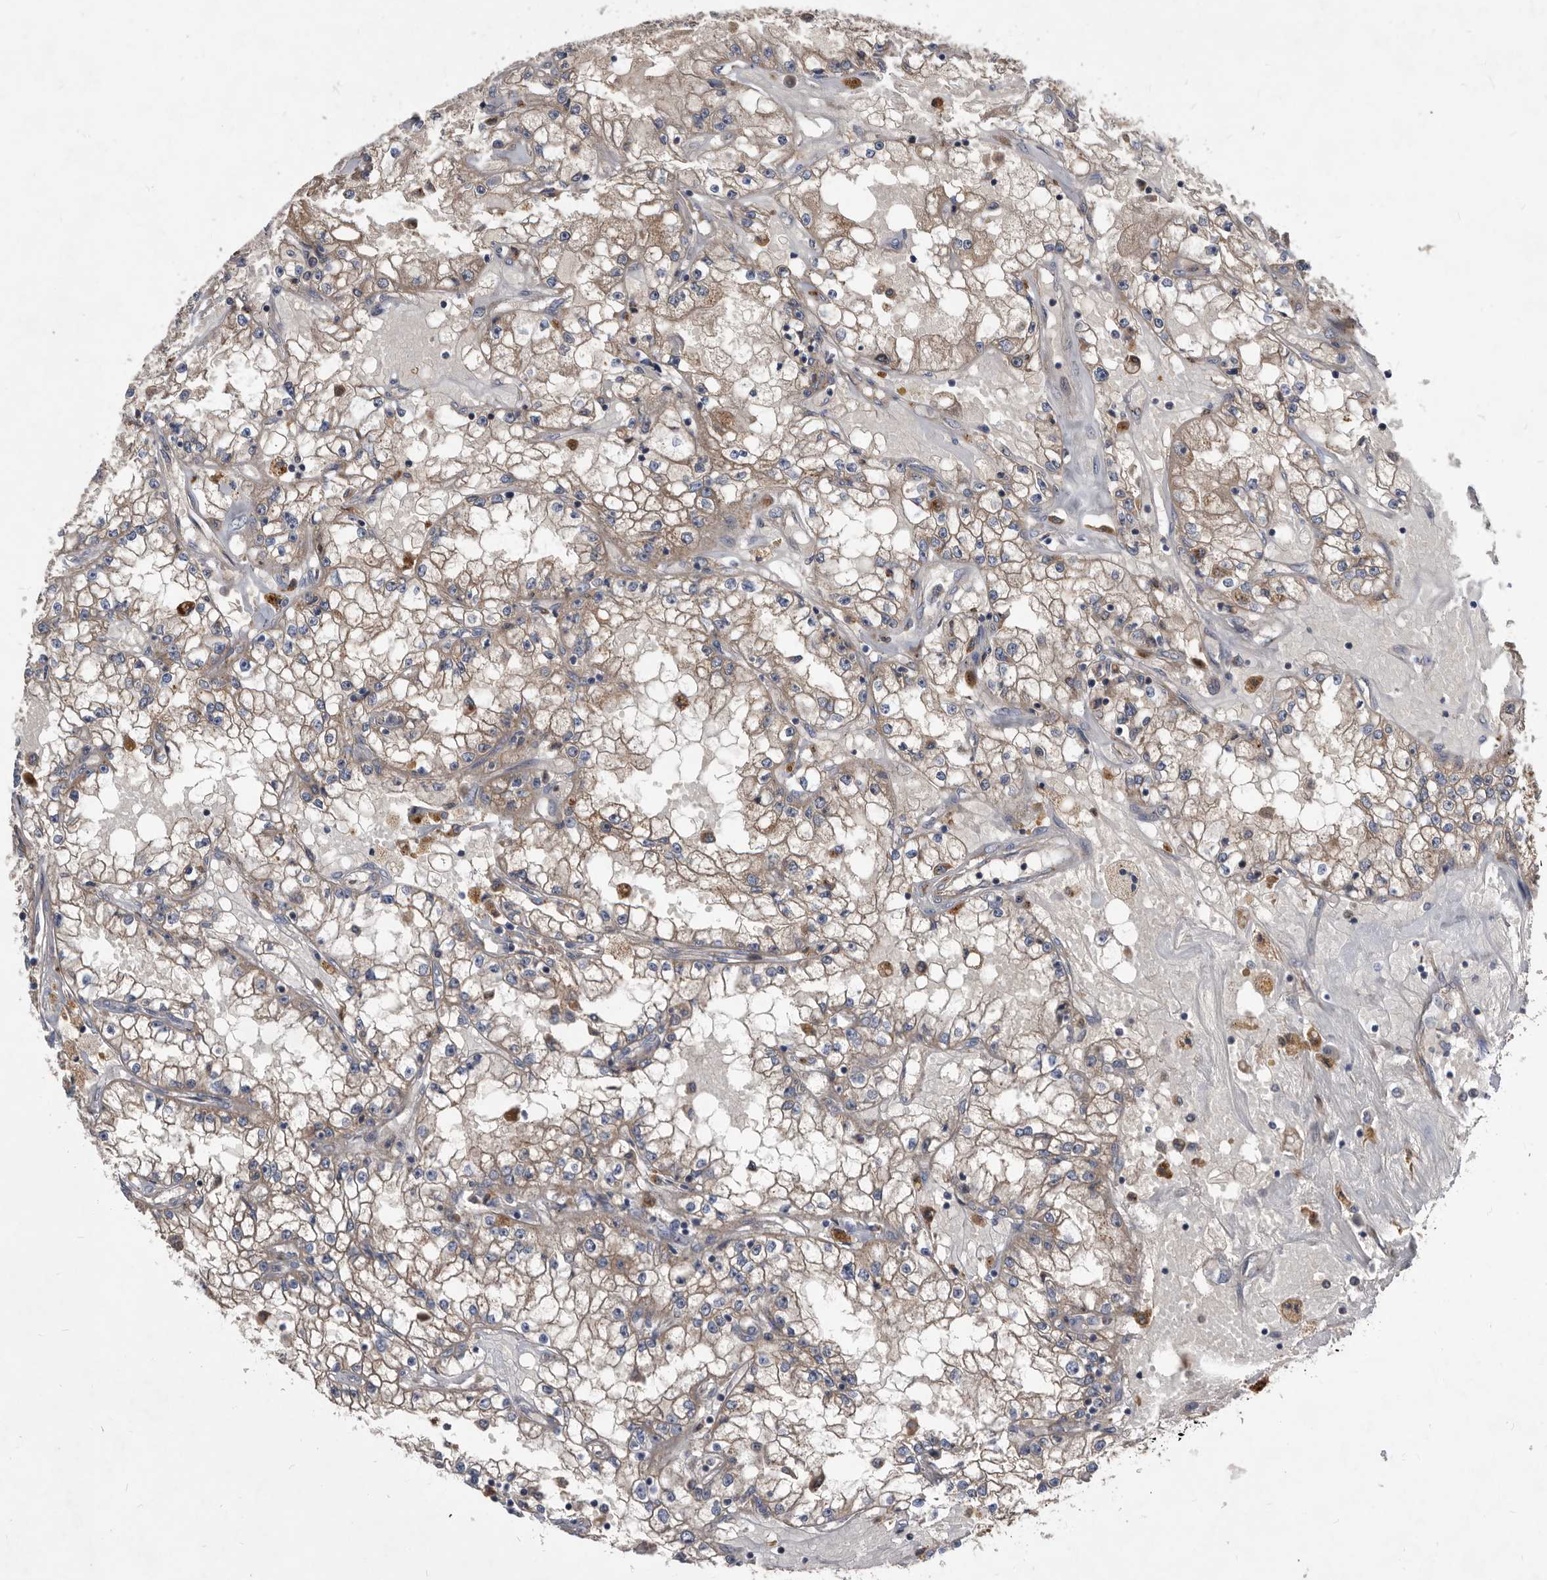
{"staining": {"intensity": "weak", "quantity": ">75%", "location": "cytoplasmic/membranous"}, "tissue": "renal cancer", "cell_type": "Tumor cells", "image_type": "cancer", "snomed": [{"axis": "morphology", "description": "Adenocarcinoma, NOS"}, {"axis": "topography", "description": "Kidney"}], "caption": "Tumor cells show low levels of weak cytoplasmic/membranous staining in approximately >75% of cells in human adenocarcinoma (renal).", "gene": "PI15", "patient": {"sex": "male", "age": 56}}